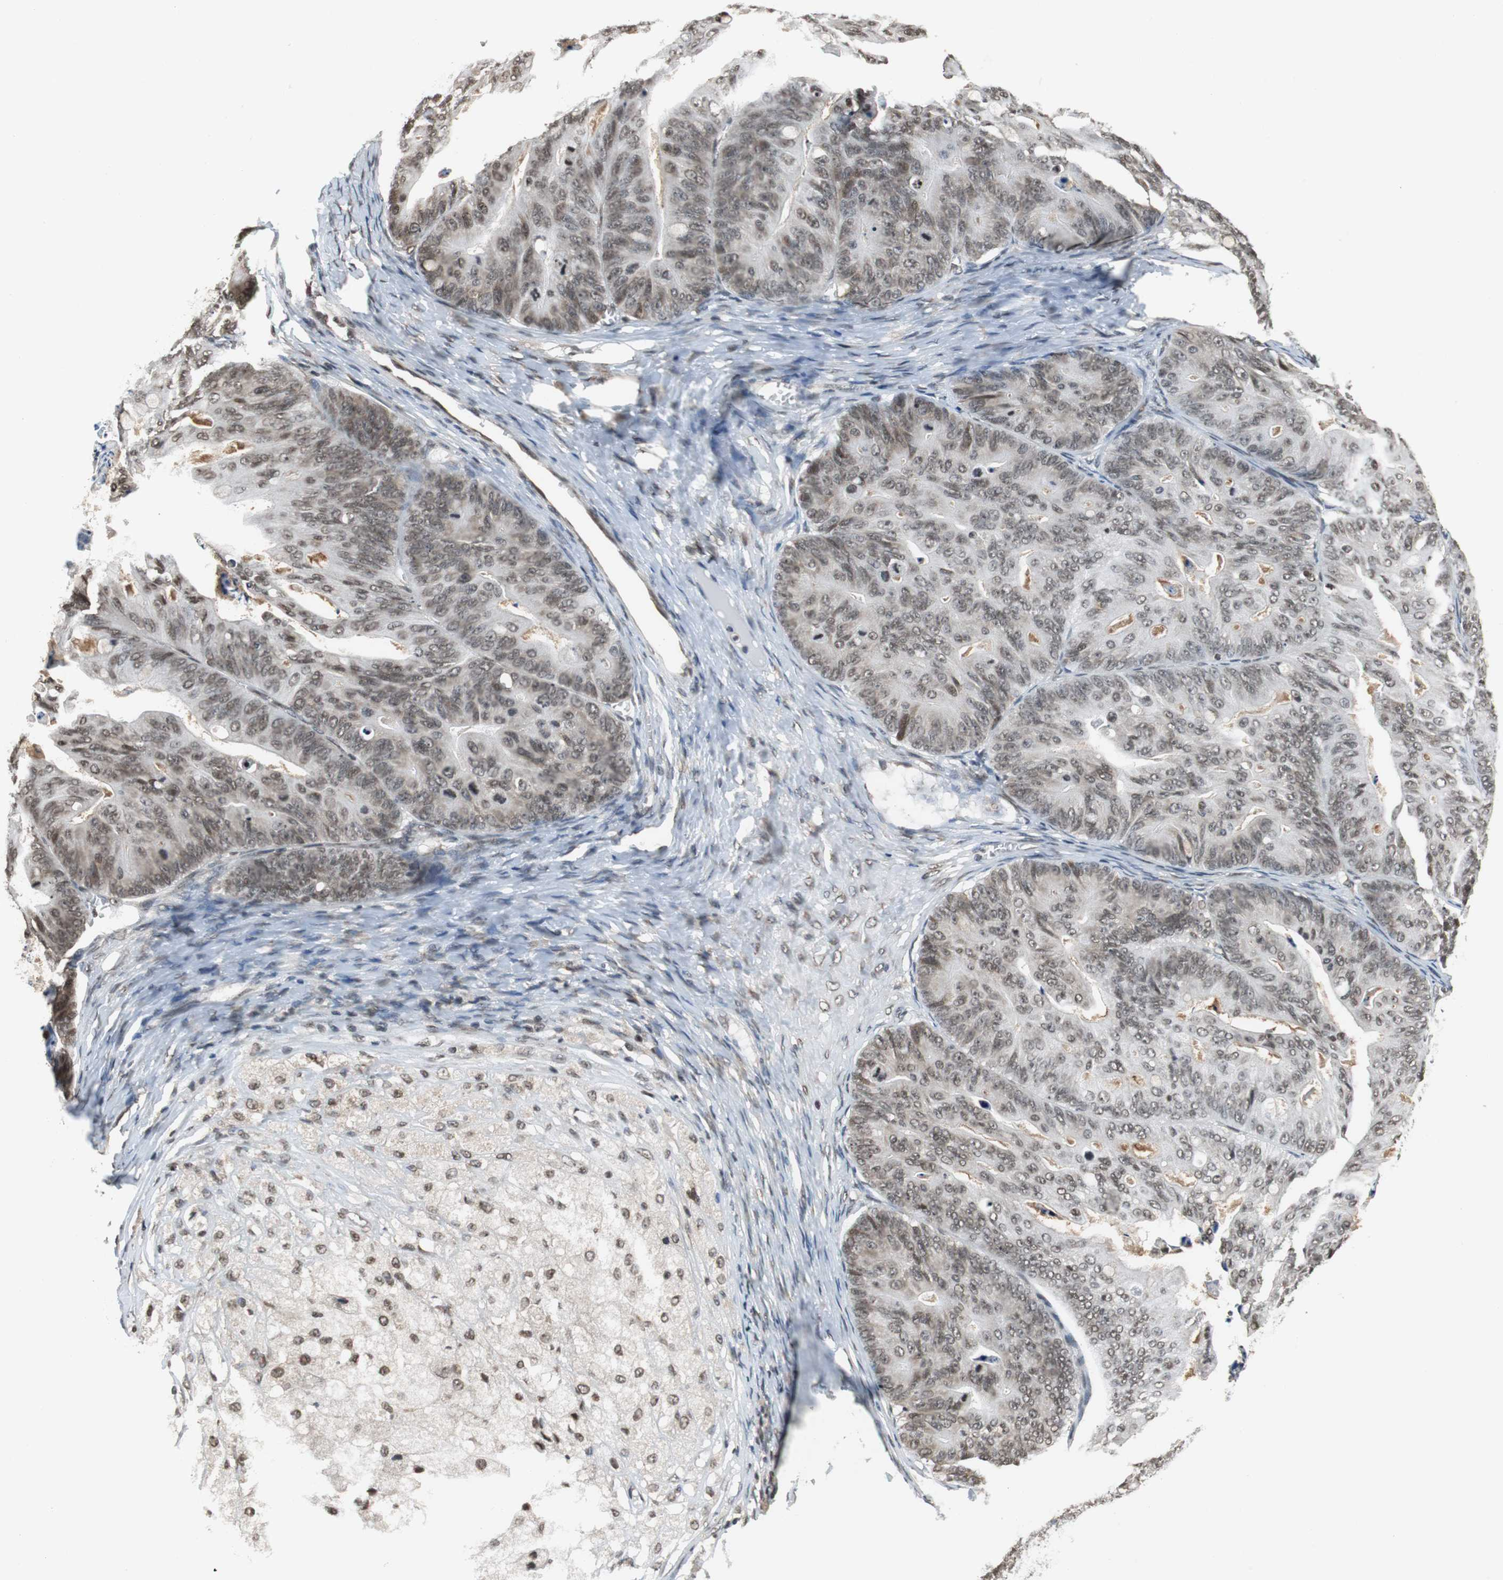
{"staining": {"intensity": "weak", "quantity": ">75%", "location": "cytoplasmic/membranous,nuclear"}, "tissue": "ovarian cancer", "cell_type": "Tumor cells", "image_type": "cancer", "snomed": [{"axis": "morphology", "description": "Cystadenocarcinoma, mucinous, NOS"}, {"axis": "topography", "description": "Ovary"}], "caption": "This micrograph shows immunohistochemistry staining of mucinous cystadenocarcinoma (ovarian), with low weak cytoplasmic/membranous and nuclear expression in approximately >75% of tumor cells.", "gene": "REST", "patient": {"sex": "female", "age": 36}}